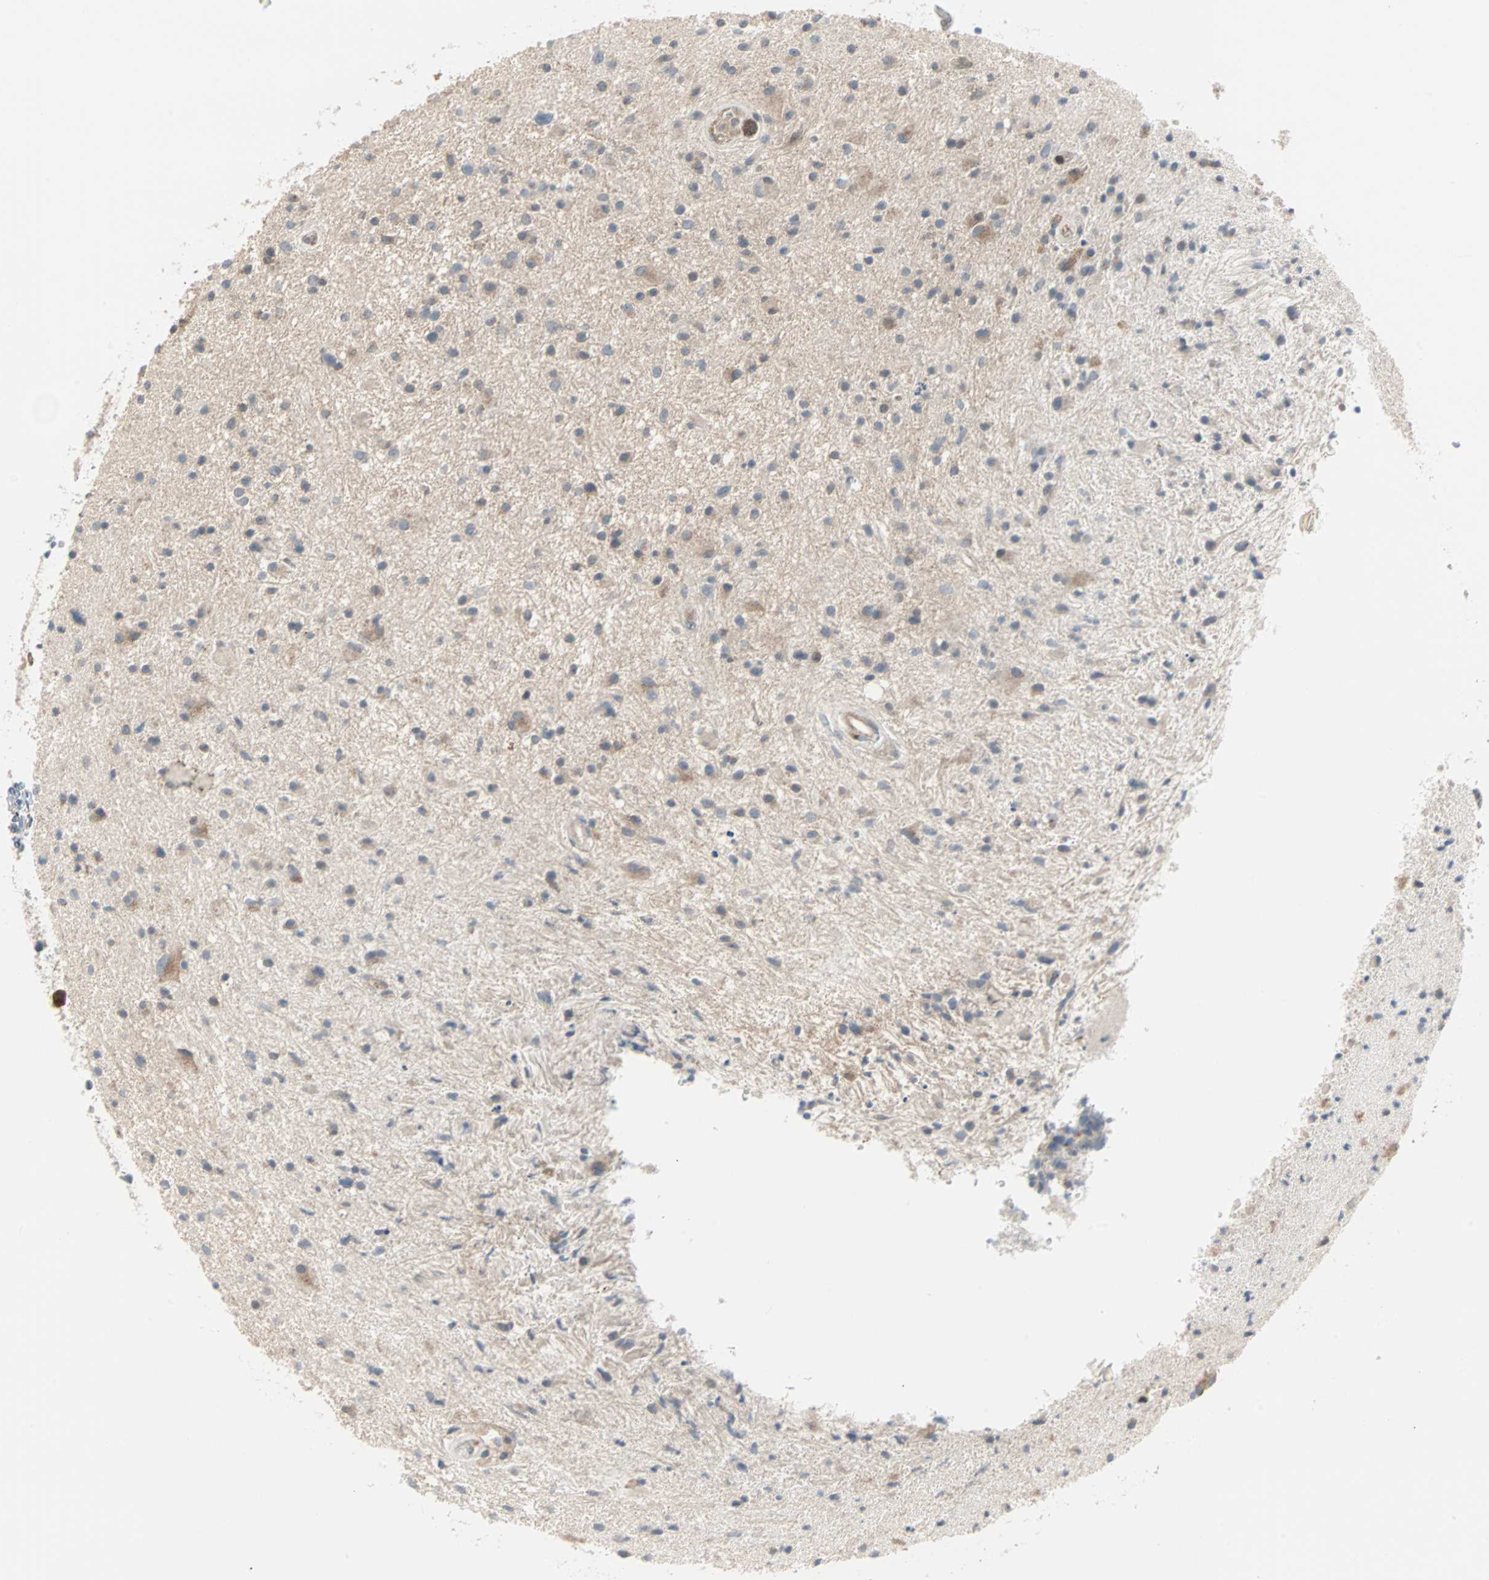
{"staining": {"intensity": "moderate", "quantity": "<25%", "location": "cytoplasmic/membranous"}, "tissue": "glioma", "cell_type": "Tumor cells", "image_type": "cancer", "snomed": [{"axis": "morphology", "description": "Glioma, malignant, High grade"}, {"axis": "topography", "description": "Brain"}], "caption": "The histopathology image exhibits a brown stain indicating the presence of a protein in the cytoplasmic/membranous of tumor cells in glioma. (DAB IHC with brightfield microscopy, high magnification).", "gene": "CASP3", "patient": {"sex": "male", "age": 33}}